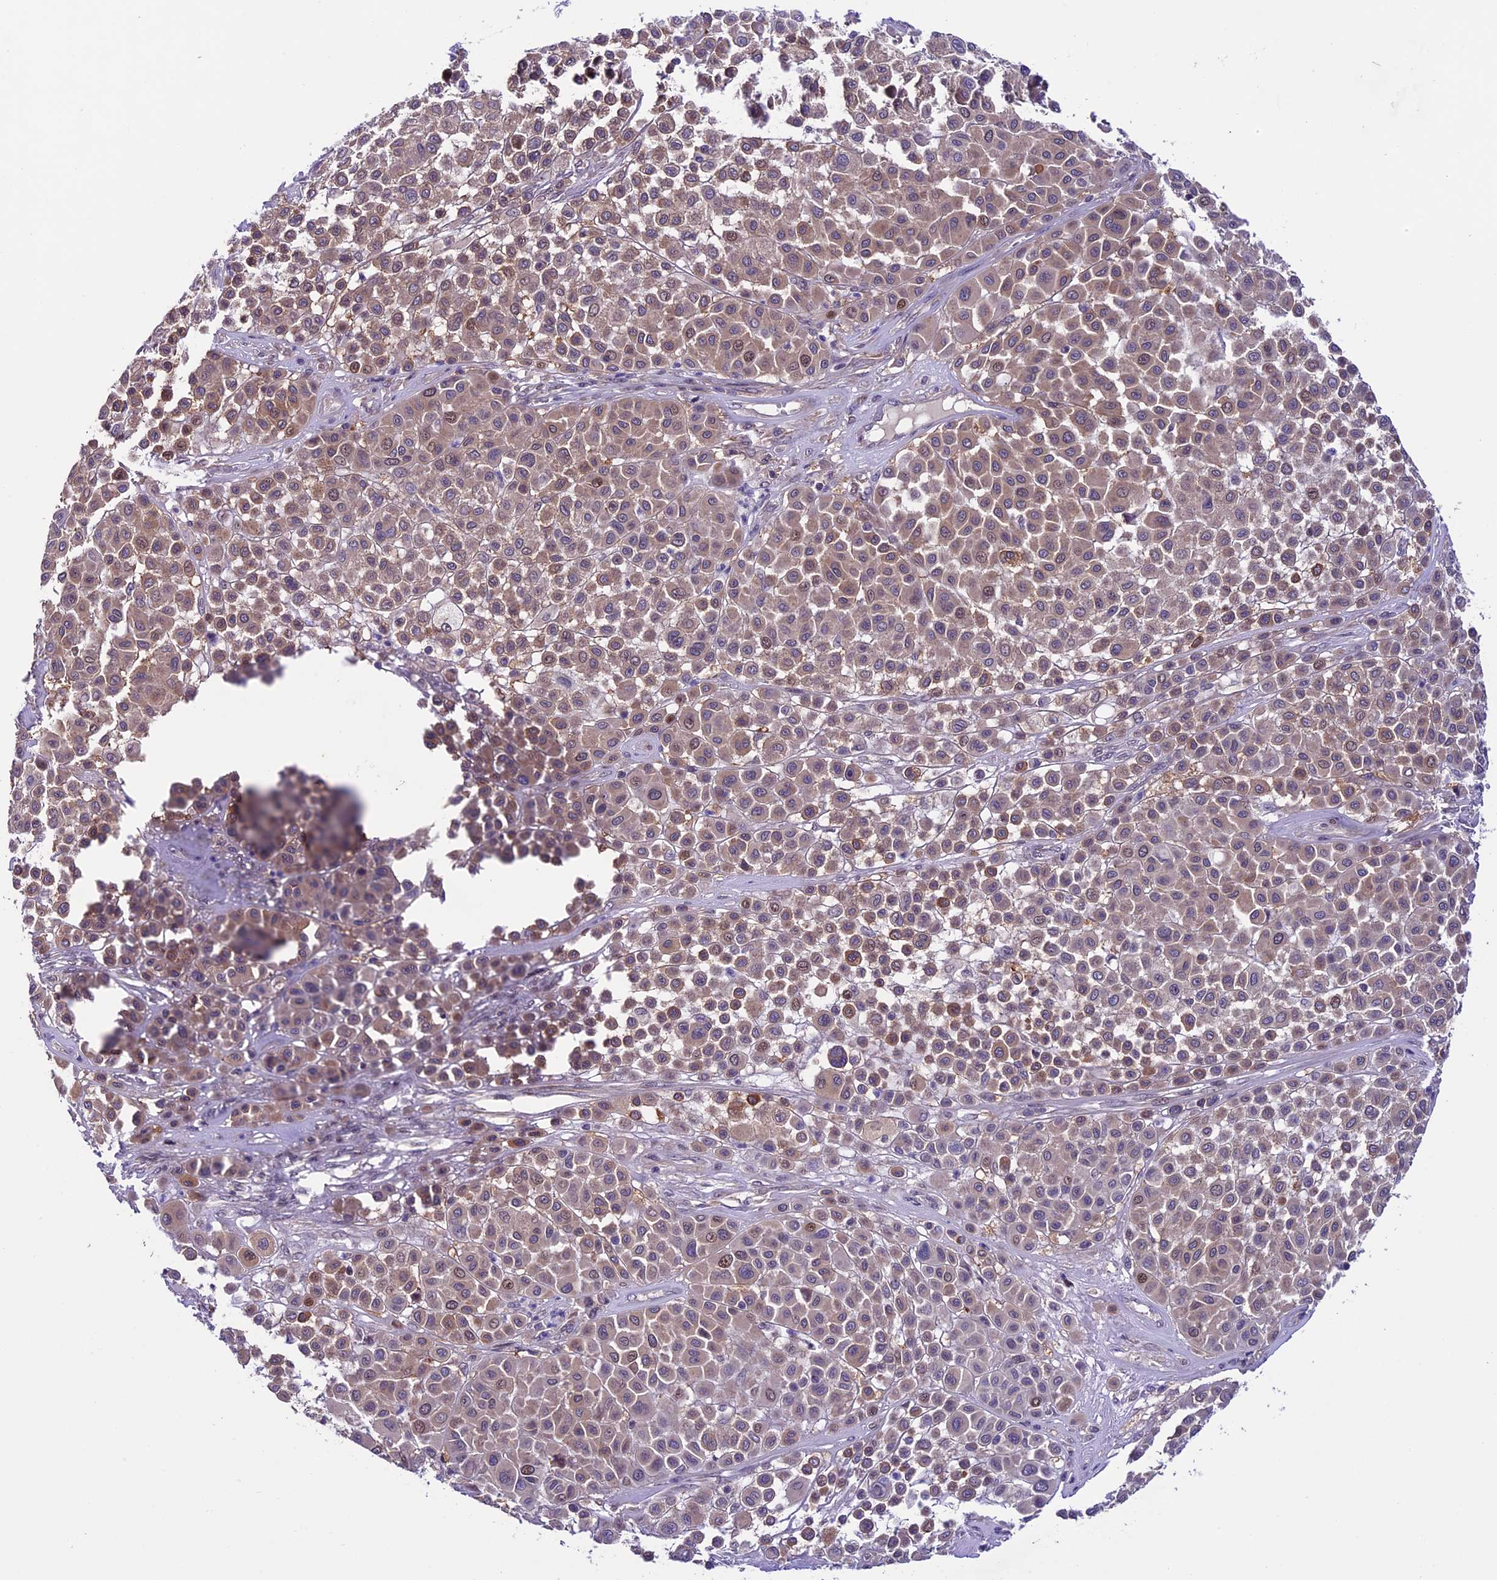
{"staining": {"intensity": "moderate", "quantity": ">75%", "location": "cytoplasmic/membranous,nuclear"}, "tissue": "melanoma", "cell_type": "Tumor cells", "image_type": "cancer", "snomed": [{"axis": "morphology", "description": "Malignant melanoma, Metastatic site"}, {"axis": "topography", "description": "Soft tissue"}], "caption": "Human malignant melanoma (metastatic site) stained with a brown dye reveals moderate cytoplasmic/membranous and nuclear positive expression in approximately >75% of tumor cells.", "gene": "XKR7", "patient": {"sex": "male", "age": 41}}